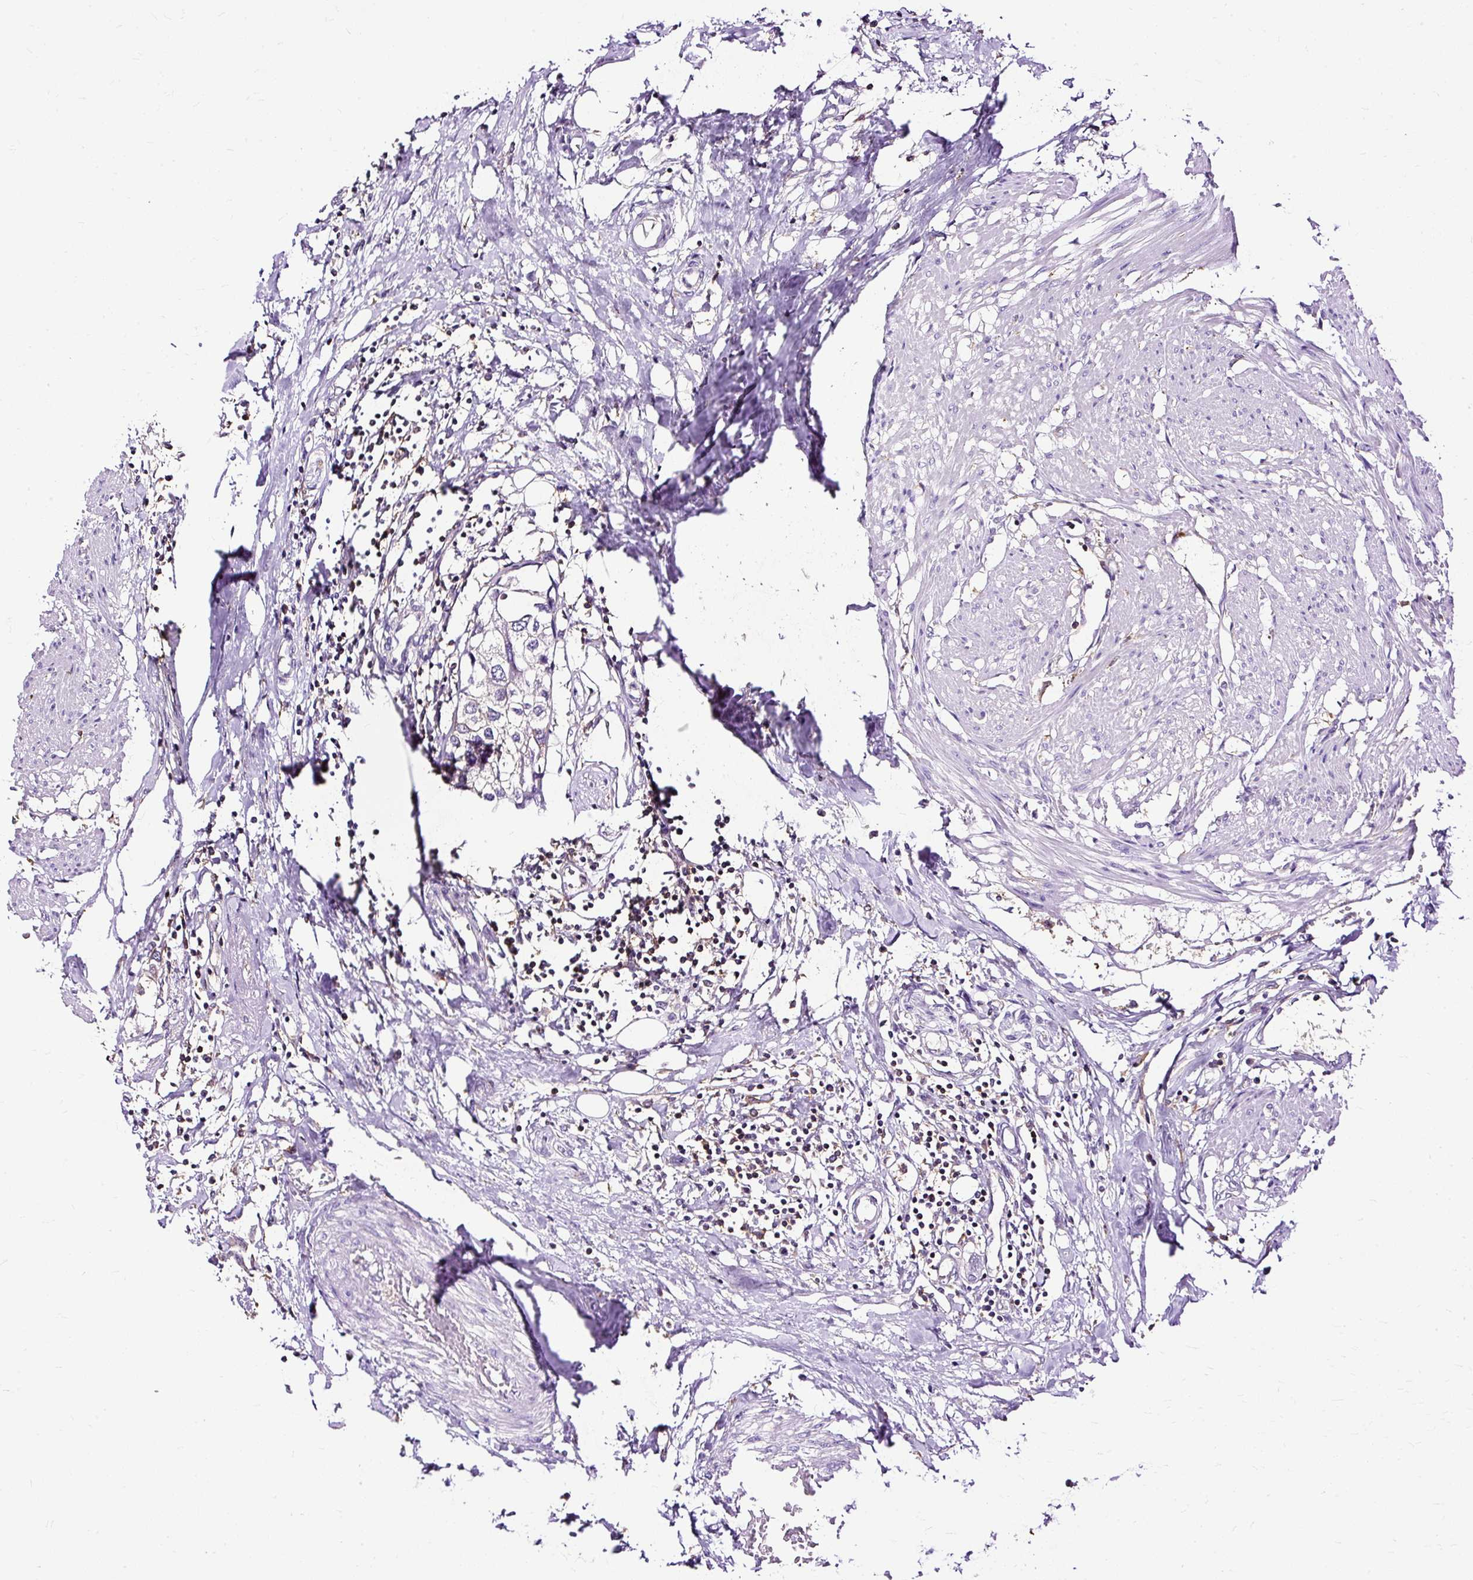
{"staining": {"intensity": "negative", "quantity": "none", "location": "none"}, "tissue": "urothelial cancer", "cell_type": "Tumor cells", "image_type": "cancer", "snomed": [{"axis": "morphology", "description": "Urothelial carcinoma, High grade"}, {"axis": "topography", "description": "Urinary bladder"}], "caption": "DAB immunohistochemical staining of human urothelial cancer shows no significant expression in tumor cells.", "gene": "TWF2", "patient": {"sex": "male", "age": 64}}